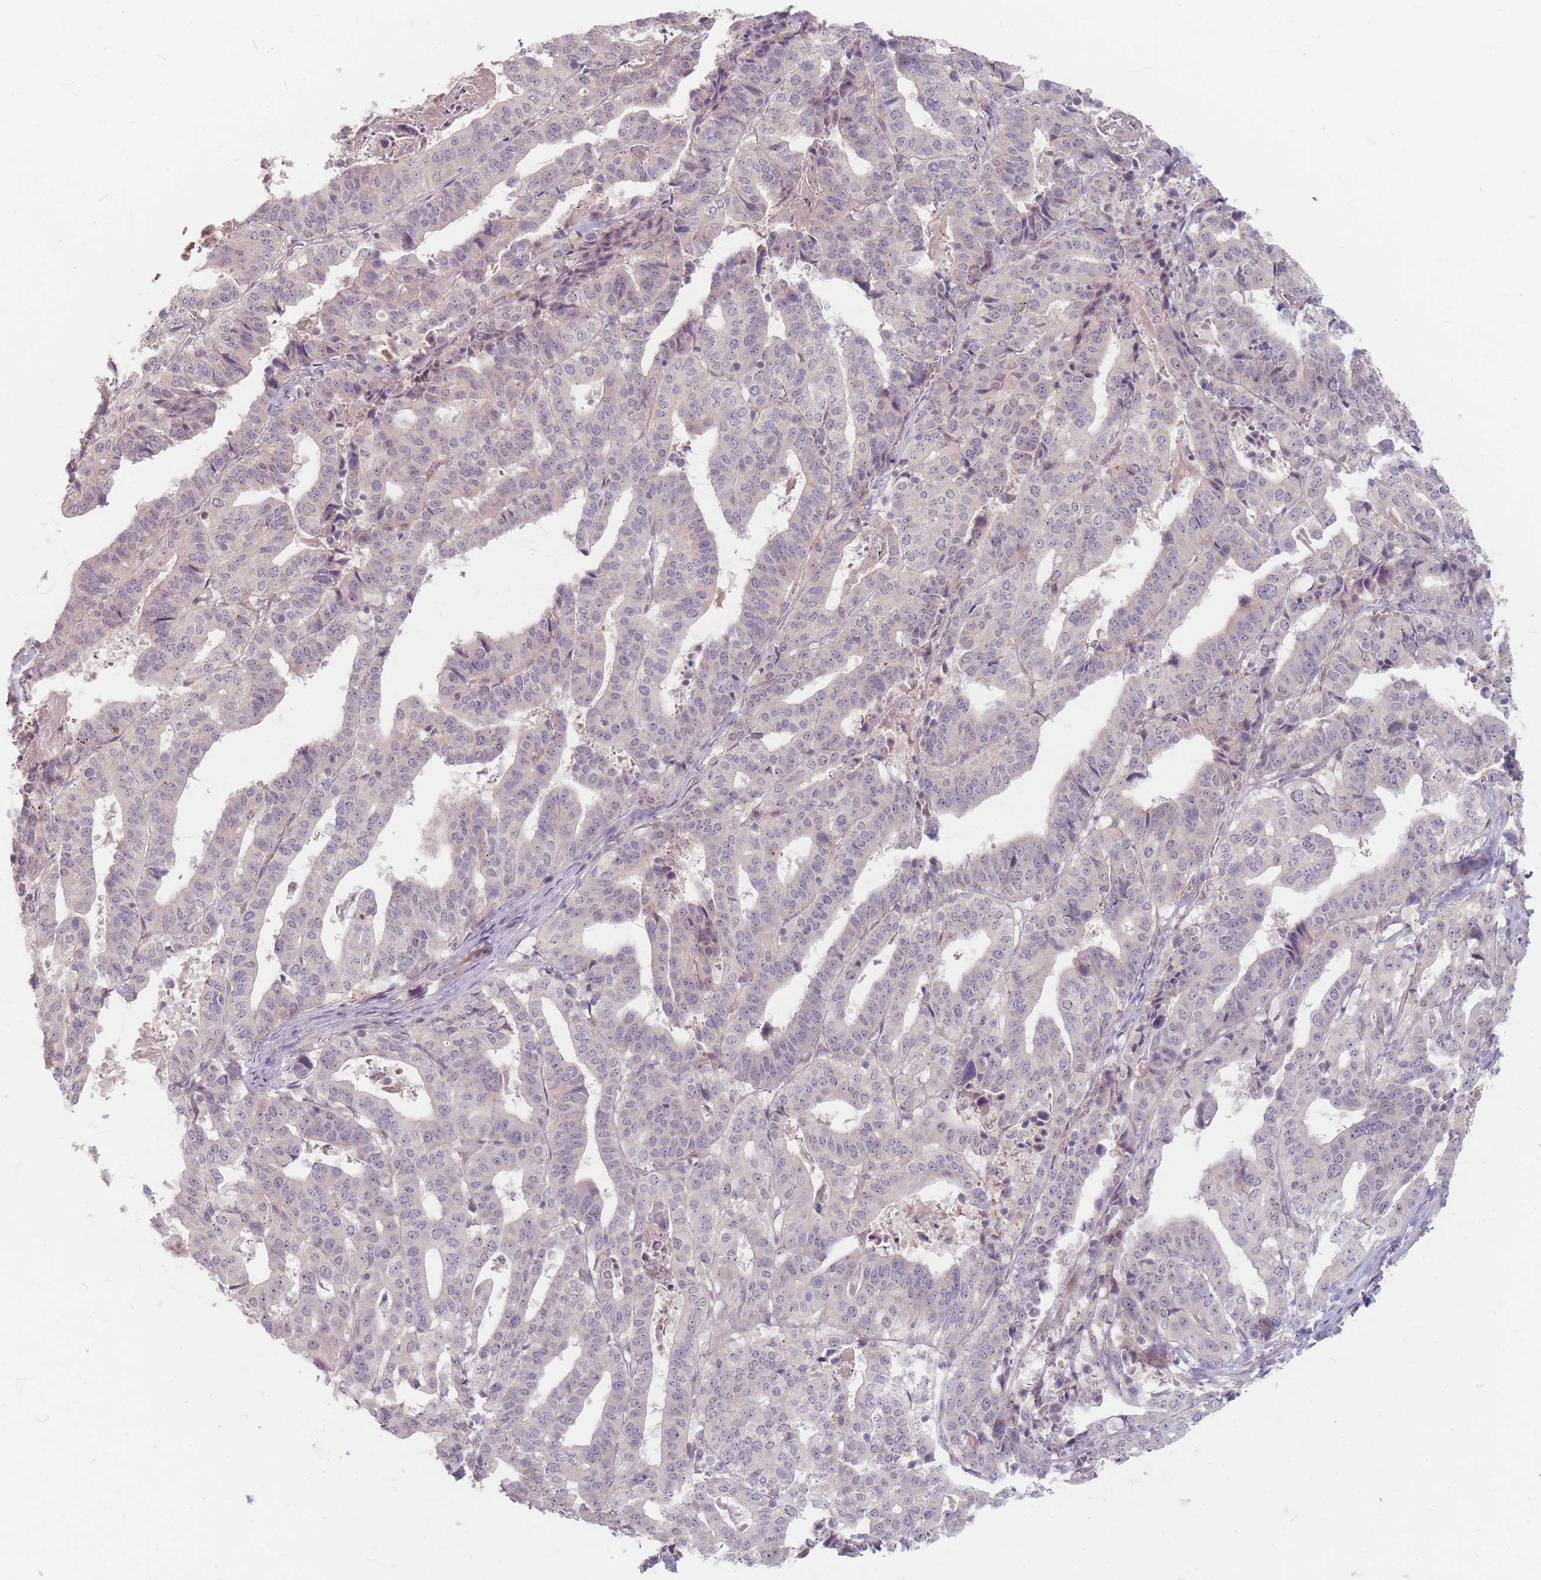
{"staining": {"intensity": "weak", "quantity": "<25%", "location": "cytoplasmic/membranous"}, "tissue": "stomach cancer", "cell_type": "Tumor cells", "image_type": "cancer", "snomed": [{"axis": "morphology", "description": "Adenocarcinoma, NOS"}, {"axis": "topography", "description": "Stomach"}], "caption": "Immunohistochemistry of human stomach cancer shows no positivity in tumor cells.", "gene": "GABRA6", "patient": {"sex": "male", "age": 48}}